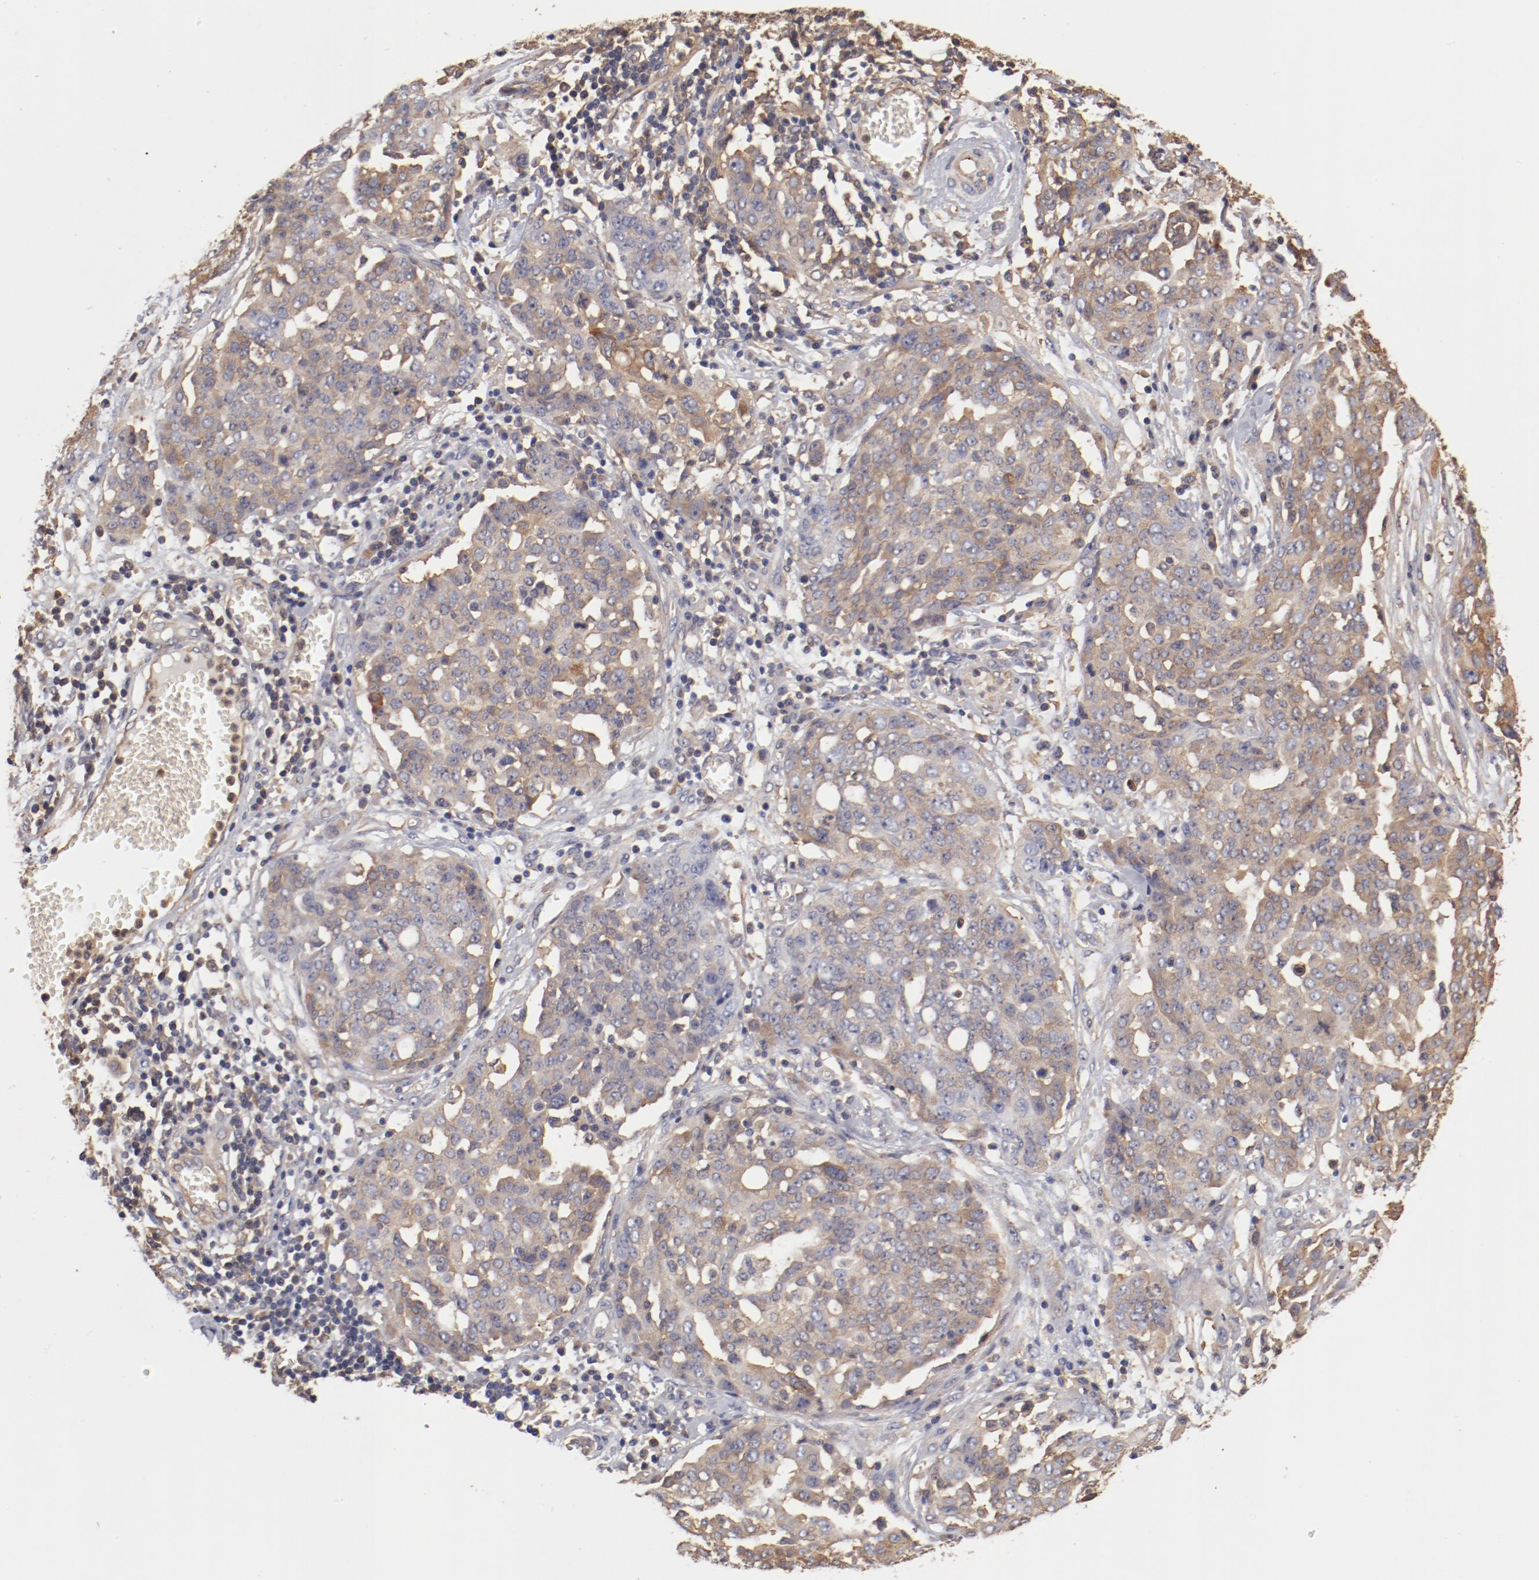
{"staining": {"intensity": "weak", "quantity": "25%-75%", "location": "cytoplasmic/membranous"}, "tissue": "ovarian cancer", "cell_type": "Tumor cells", "image_type": "cancer", "snomed": [{"axis": "morphology", "description": "Cystadenocarcinoma, serous, NOS"}, {"axis": "topography", "description": "Soft tissue"}, {"axis": "topography", "description": "Ovary"}], "caption": "There is low levels of weak cytoplasmic/membranous positivity in tumor cells of ovarian serous cystadenocarcinoma, as demonstrated by immunohistochemical staining (brown color).", "gene": "FCMR", "patient": {"sex": "female", "age": 57}}